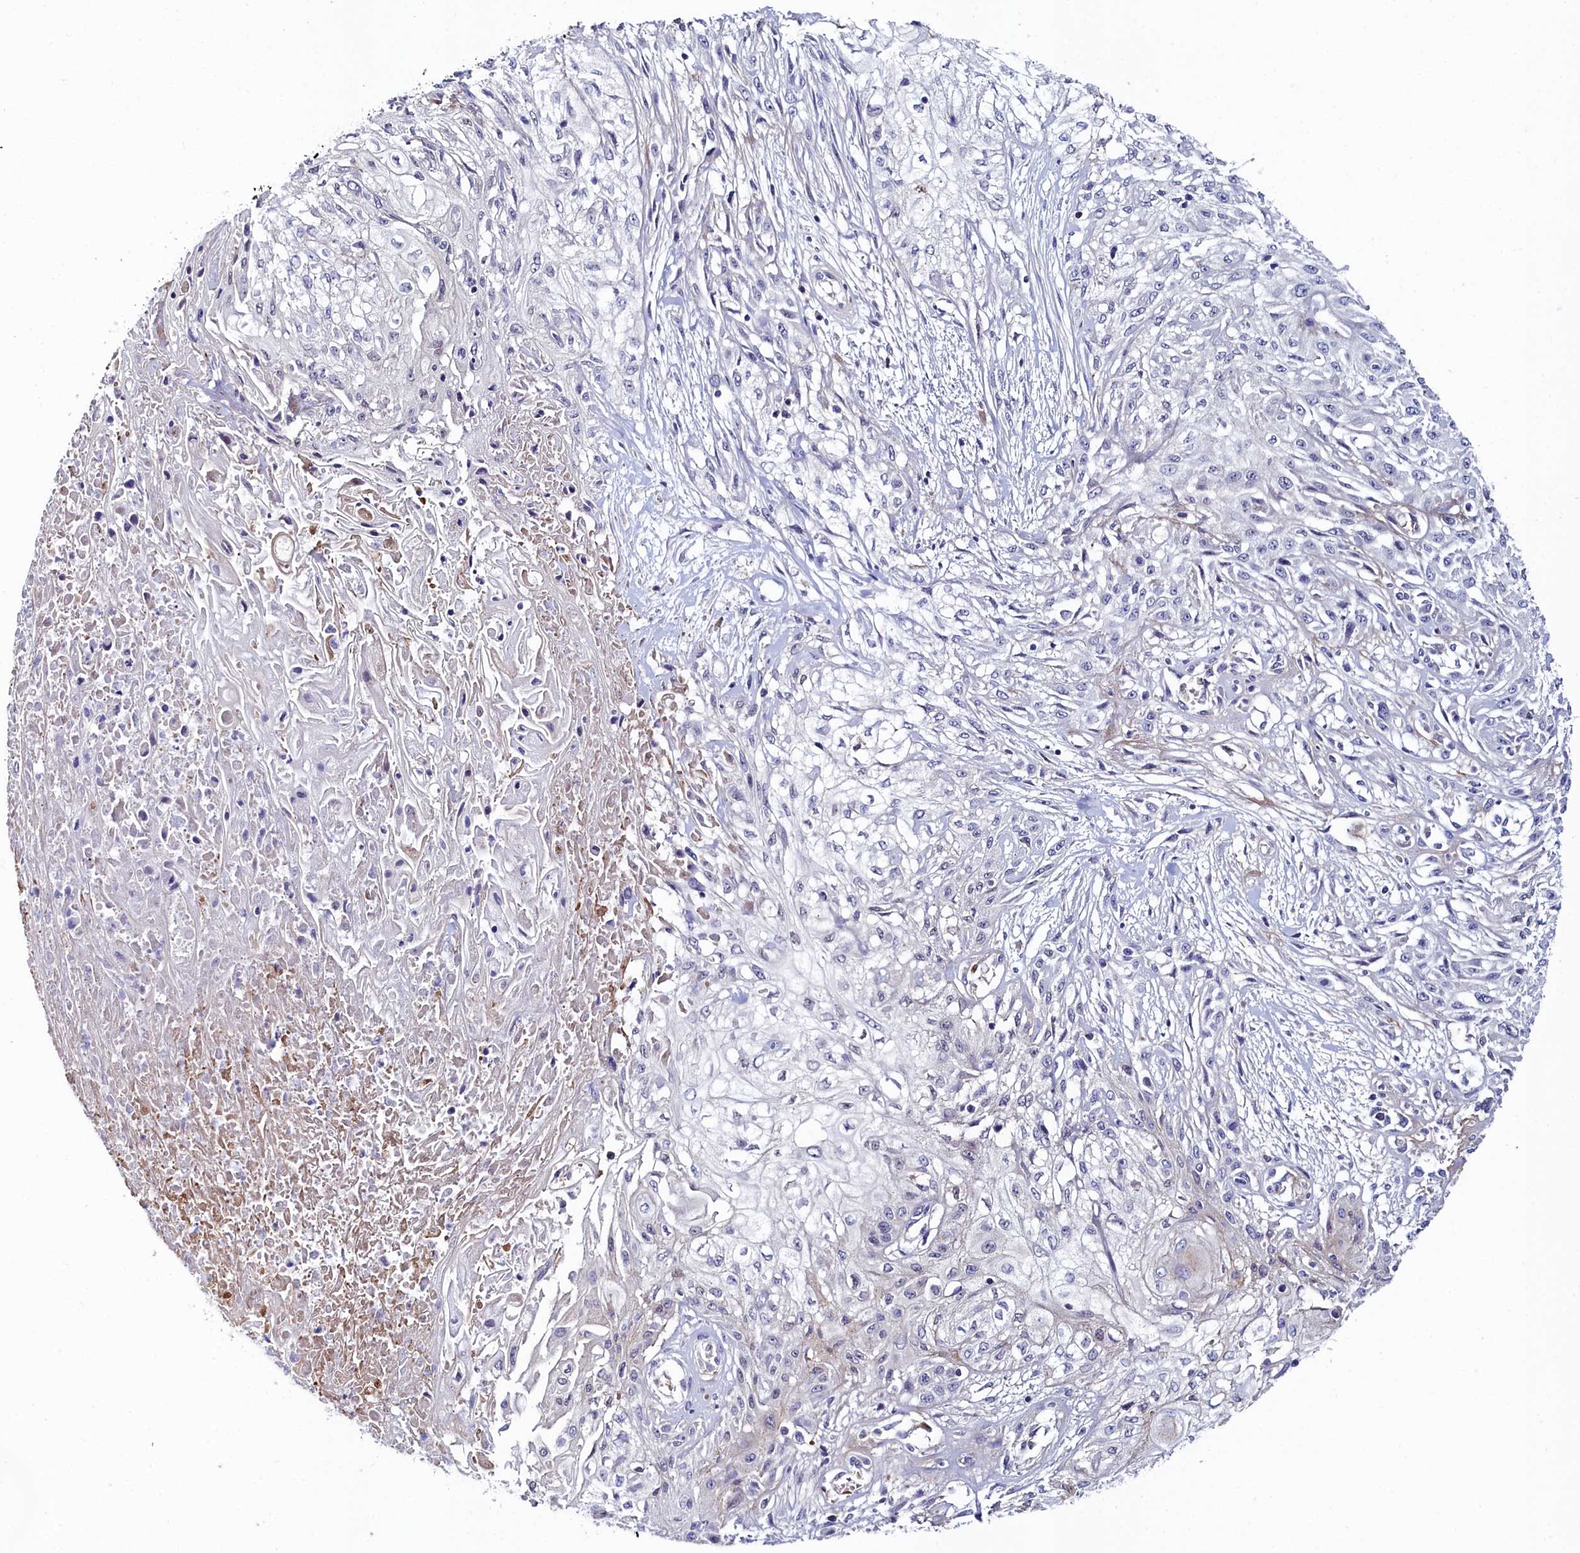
{"staining": {"intensity": "negative", "quantity": "none", "location": "none"}, "tissue": "skin cancer", "cell_type": "Tumor cells", "image_type": "cancer", "snomed": [{"axis": "morphology", "description": "Squamous cell carcinoma, NOS"}, {"axis": "morphology", "description": "Squamous cell carcinoma, metastatic, NOS"}, {"axis": "topography", "description": "Skin"}, {"axis": "topography", "description": "Lymph node"}], "caption": "Histopathology image shows no significant protein positivity in tumor cells of skin squamous cell carcinoma. Nuclei are stained in blue.", "gene": "KCTD18", "patient": {"sex": "male", "age": 75}}